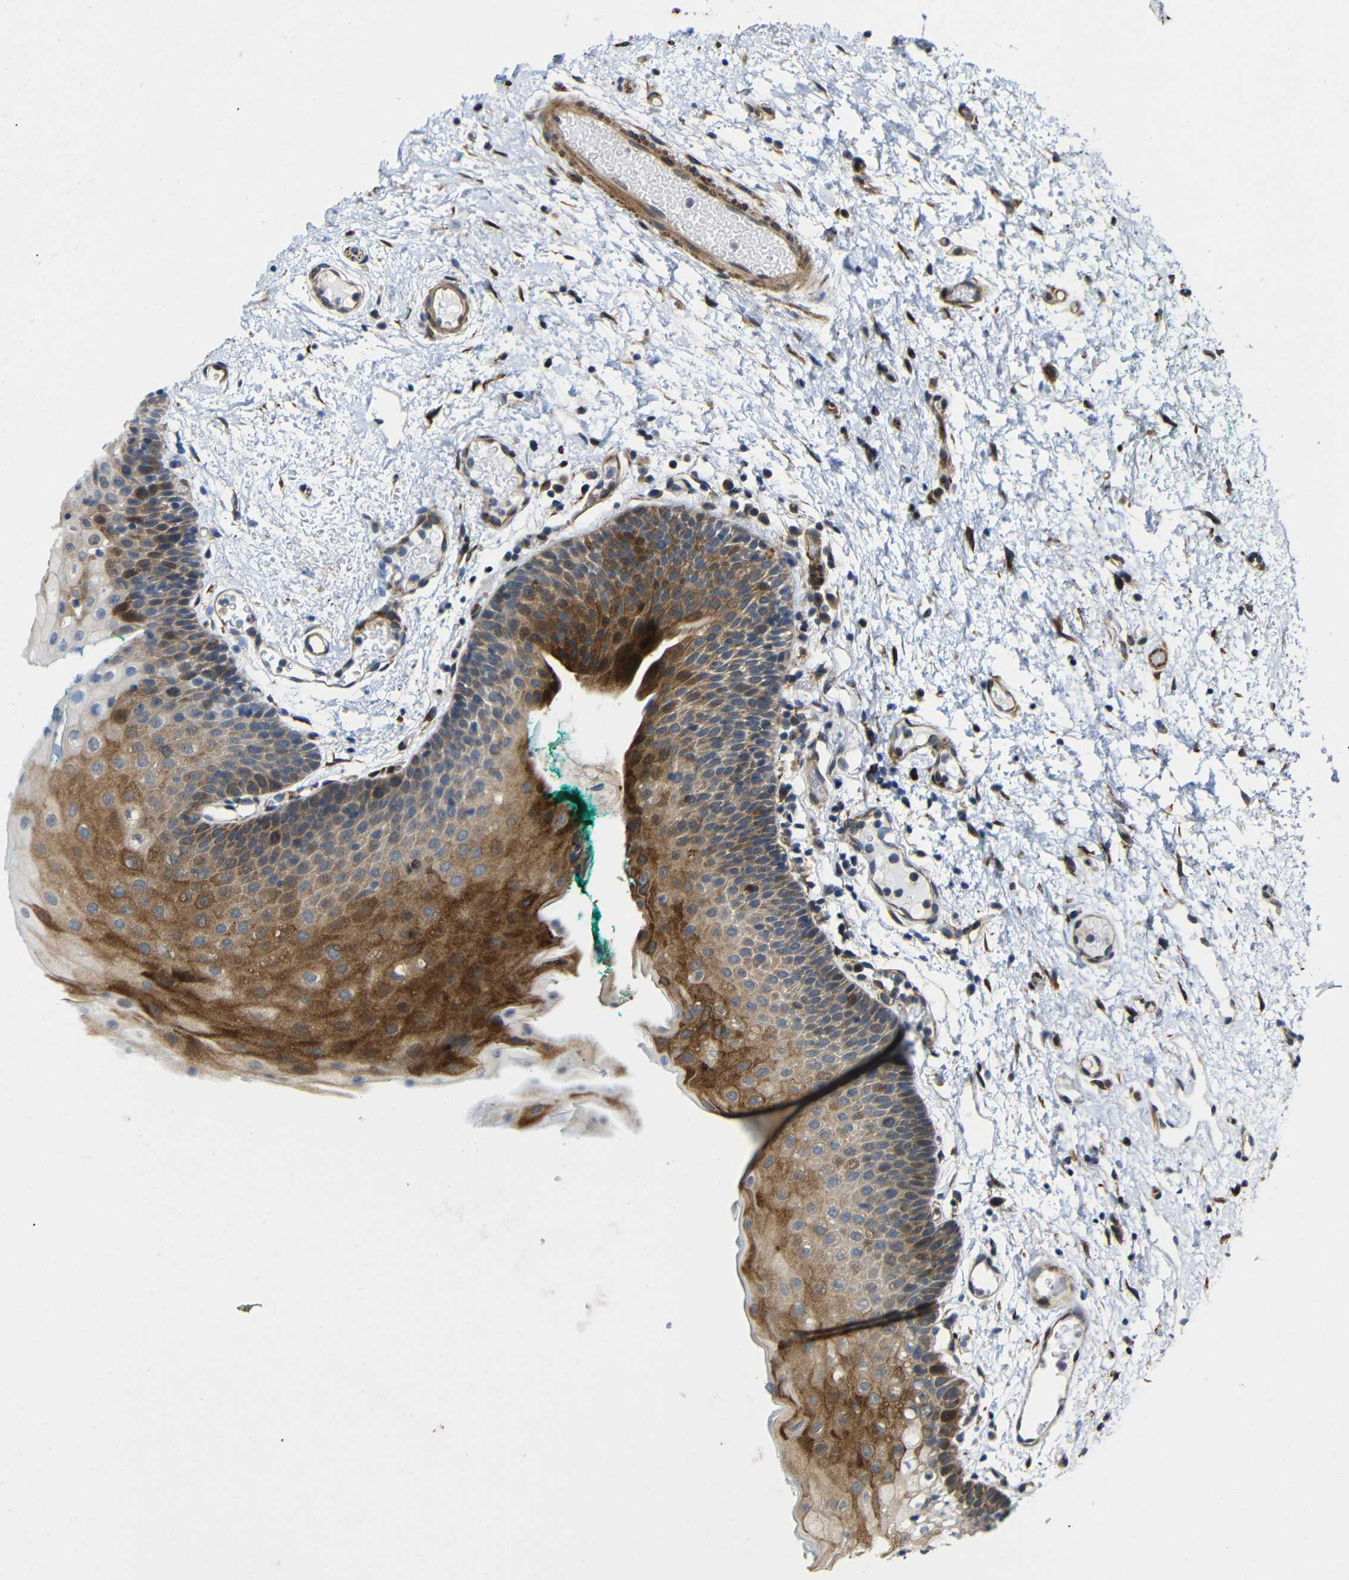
{"staining": {"intensity": "strong", "quantity": "25%-75%", "location": "cytoplasmic/membranous"}, "tissue": "oral mucosa", "cell_type": "Squamous epithelial cells", "image_type": "normal", "snomed": [{"axis": "morphology", "description": "Normal tissue, NOS"}, {"axis": "morphology", "description": "Squamous cell carcinoma, NOS"}, {"axis": "topography", "description": "Oral tissue"}, {"axis": "topography", "description": "Salivary gland"}, {"axis": "topography", "description": "Head-Neck"}], "caption": "Squamous epithelial cells show high levels of strong cytoplasmic/membranous expression in about 25%-75% of cells in normal human oral mucosa.", "gene": "P3H2", "patient": {"sex": "female", "age": 62}}